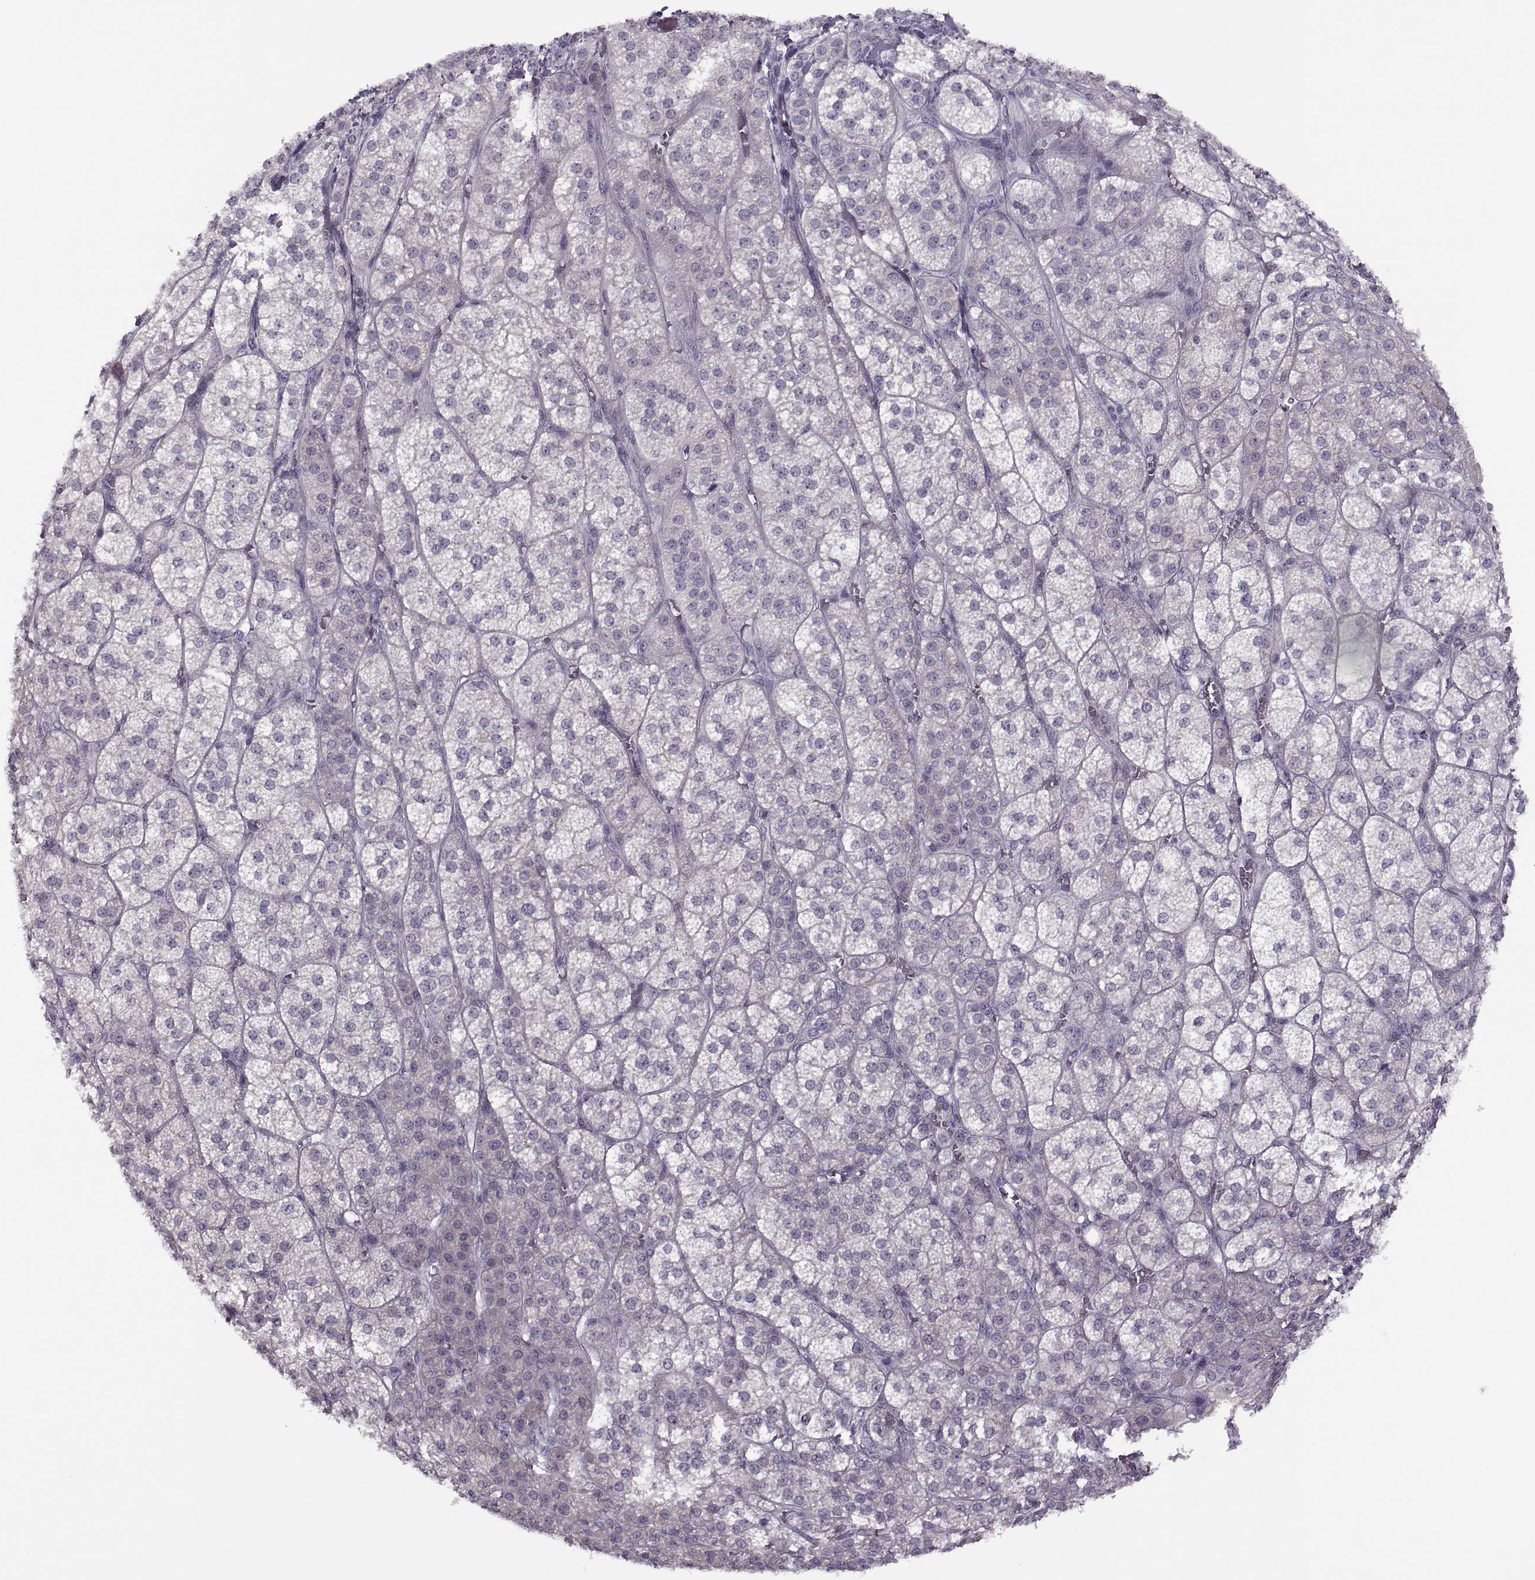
{"staining": {"intensity": "negative", "quantity": "none", "location": "none"}, "tissue": "adrenal gland", "cell_type": "Glandular cells", "image_type": "normal", "snomed": [{"axis": "morphology", "description": "Normal tissue, NOS"}, {"axis": "topography", "description": "Adrenal gland"}], "caption": "Micrograph shows no significant protein expression in glandular cells of normal adrenal gland.", "gene": "H2AP", "patient": {"sex": "female", "age": 60}}